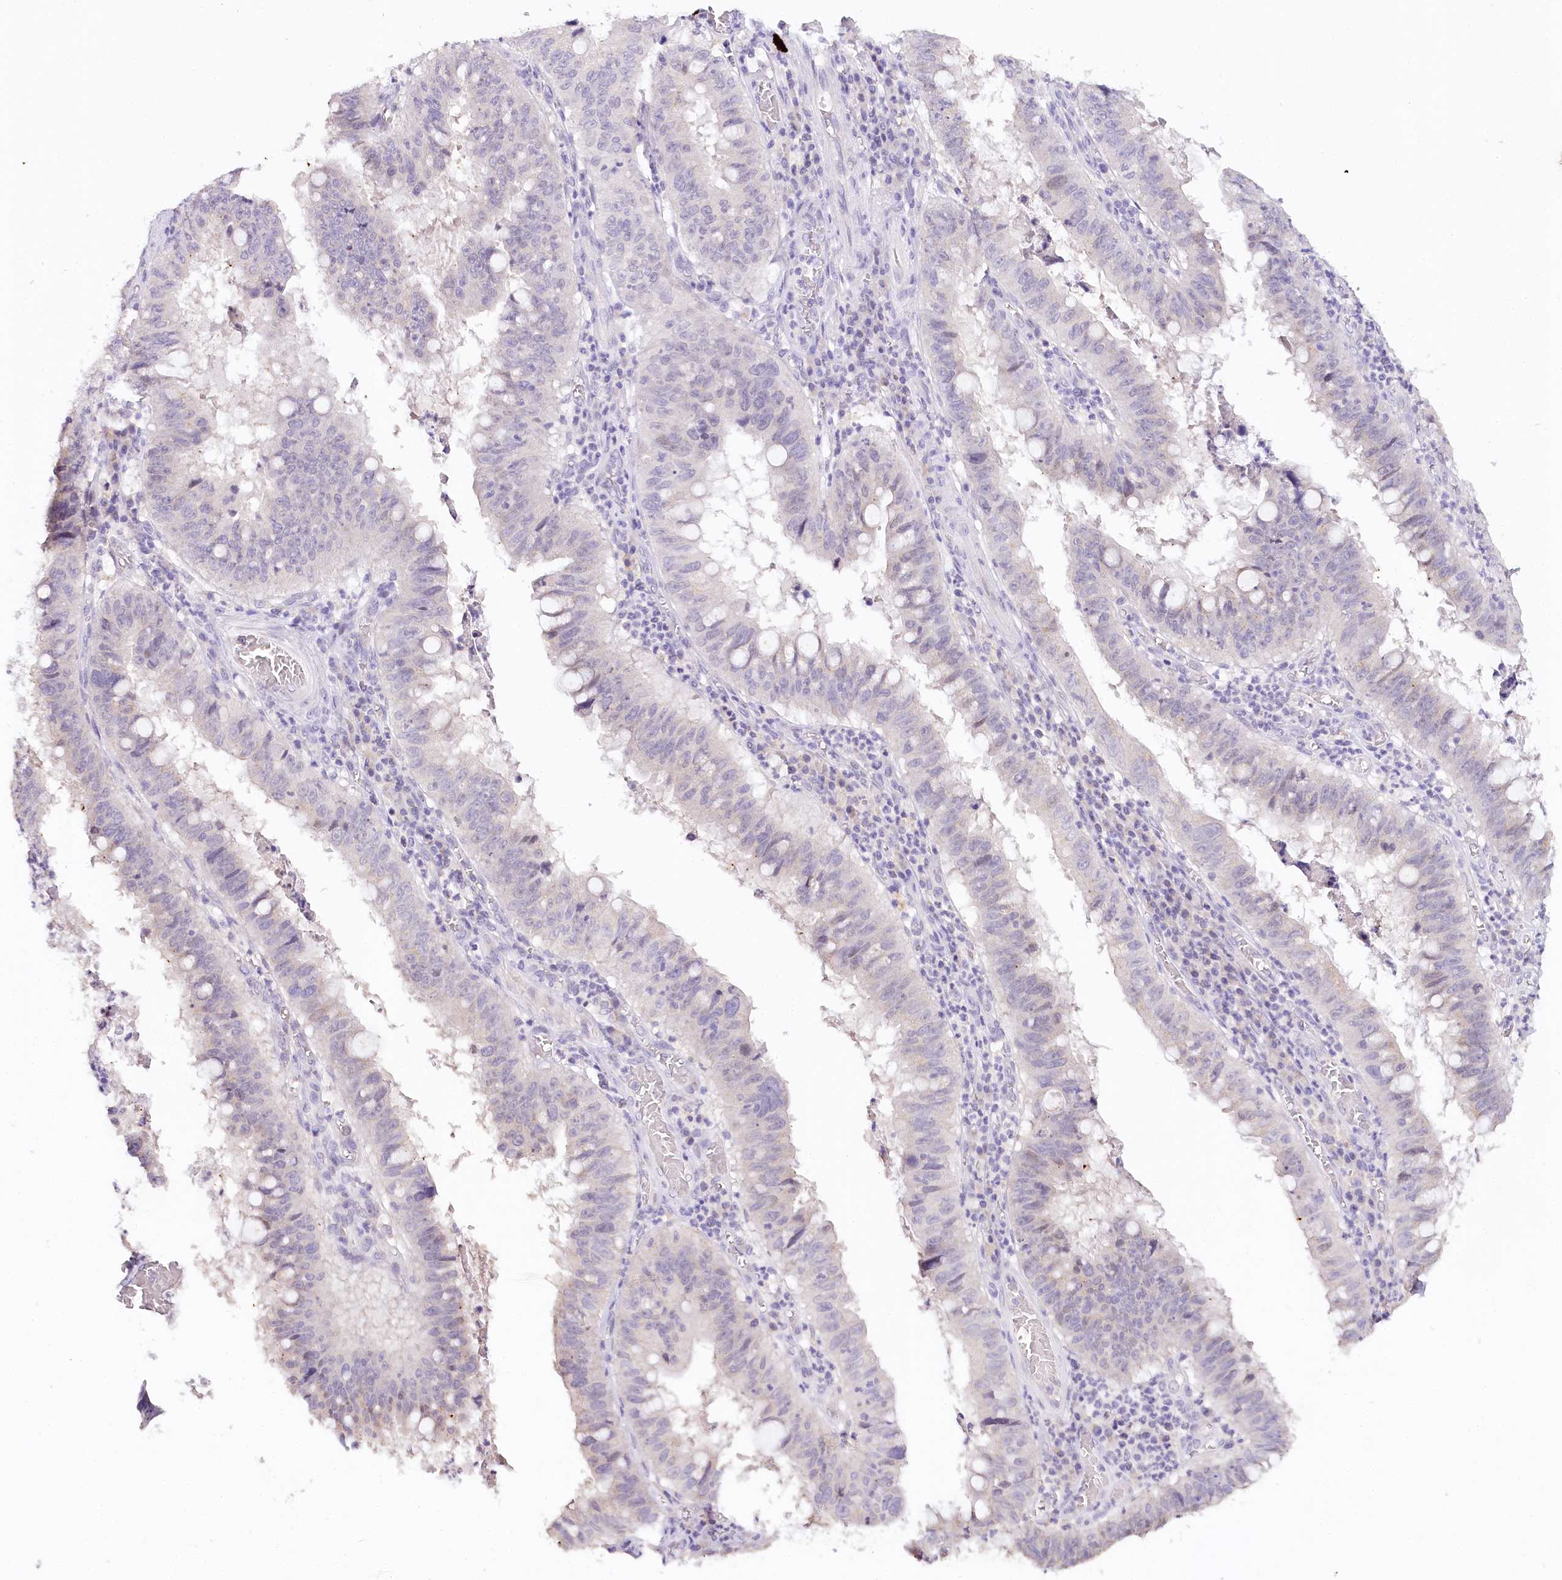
{"staining": {"intensity": "negative", "quantity": "none", "location": "none"}, "tissue": "stomach cancer", "cell_type": "Tumor cells", "image_type": "cancer", "snomed": [{"axis": "morphology", "description": "Adenocarcinoma, NOS"}, {"axis": "topography", "description": "Stomach"}], "caption": "Immunohistochemistry of adenocarcinoma (stomach) demonstrates no positivity in tumor cells. (DAB (3,3'-diaminobenzidine) immunohistochemistry (IHC) with hematoxylin counter stain).", "gene": "TP53", "patient": {"sex": "male", "age": 59}}